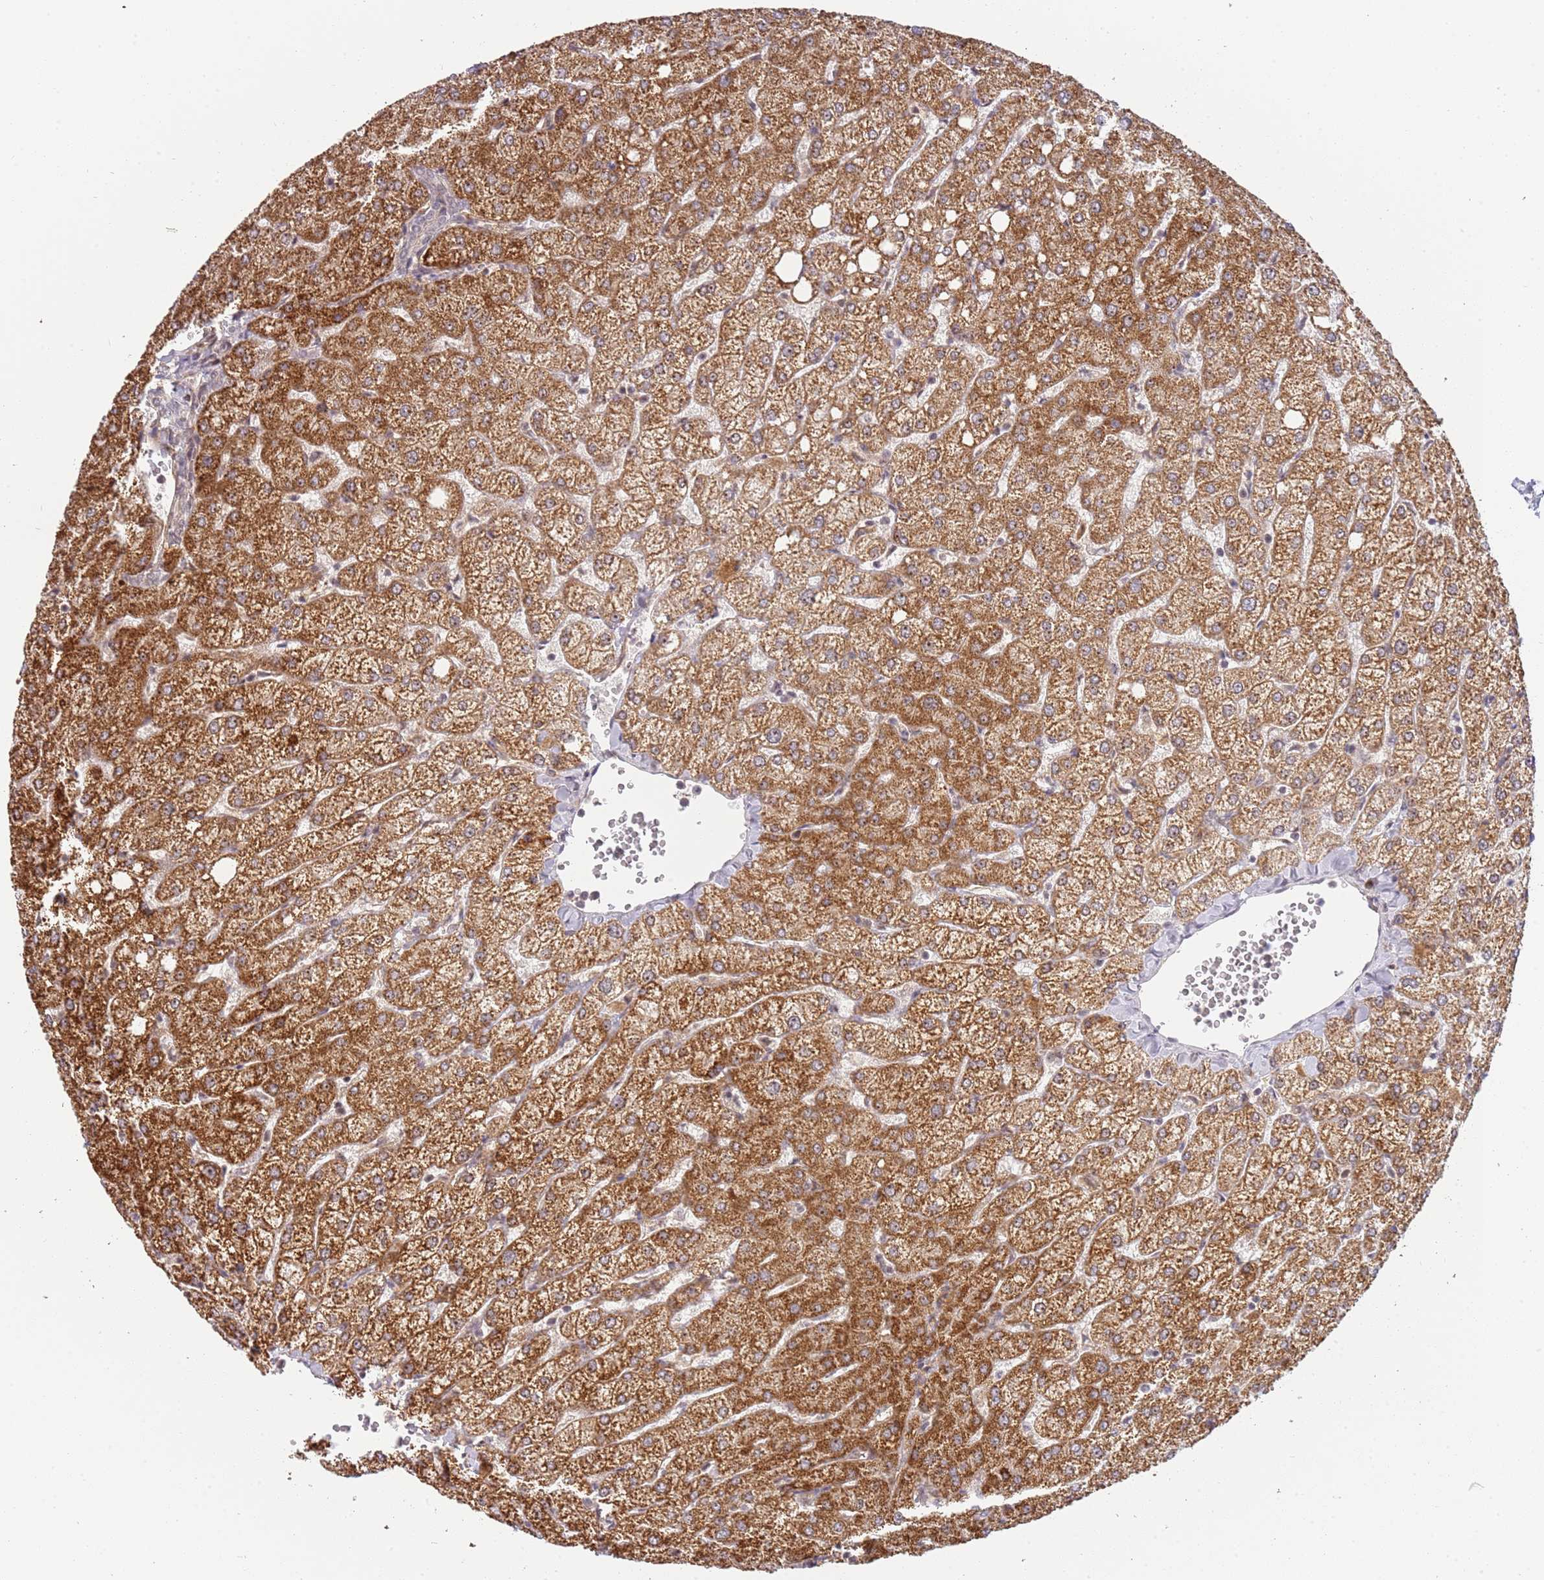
{"staining": {"intensity": "negative", "quantity": "none", "location": "none"}, "tissue": "liver", "cell_type": "Cholangiocytes", "image_type": "normal", "snomed": [{"axis": "morphology", "description": "Normal tissue, NOS"}, {"axis": "topography", "description": "Liver"}], "caption": "Micrograph shows no protein staining in cholangiocytes of normal liver.", "gene": "SURF2", "patient": {"sex": "female", "age": 54}}